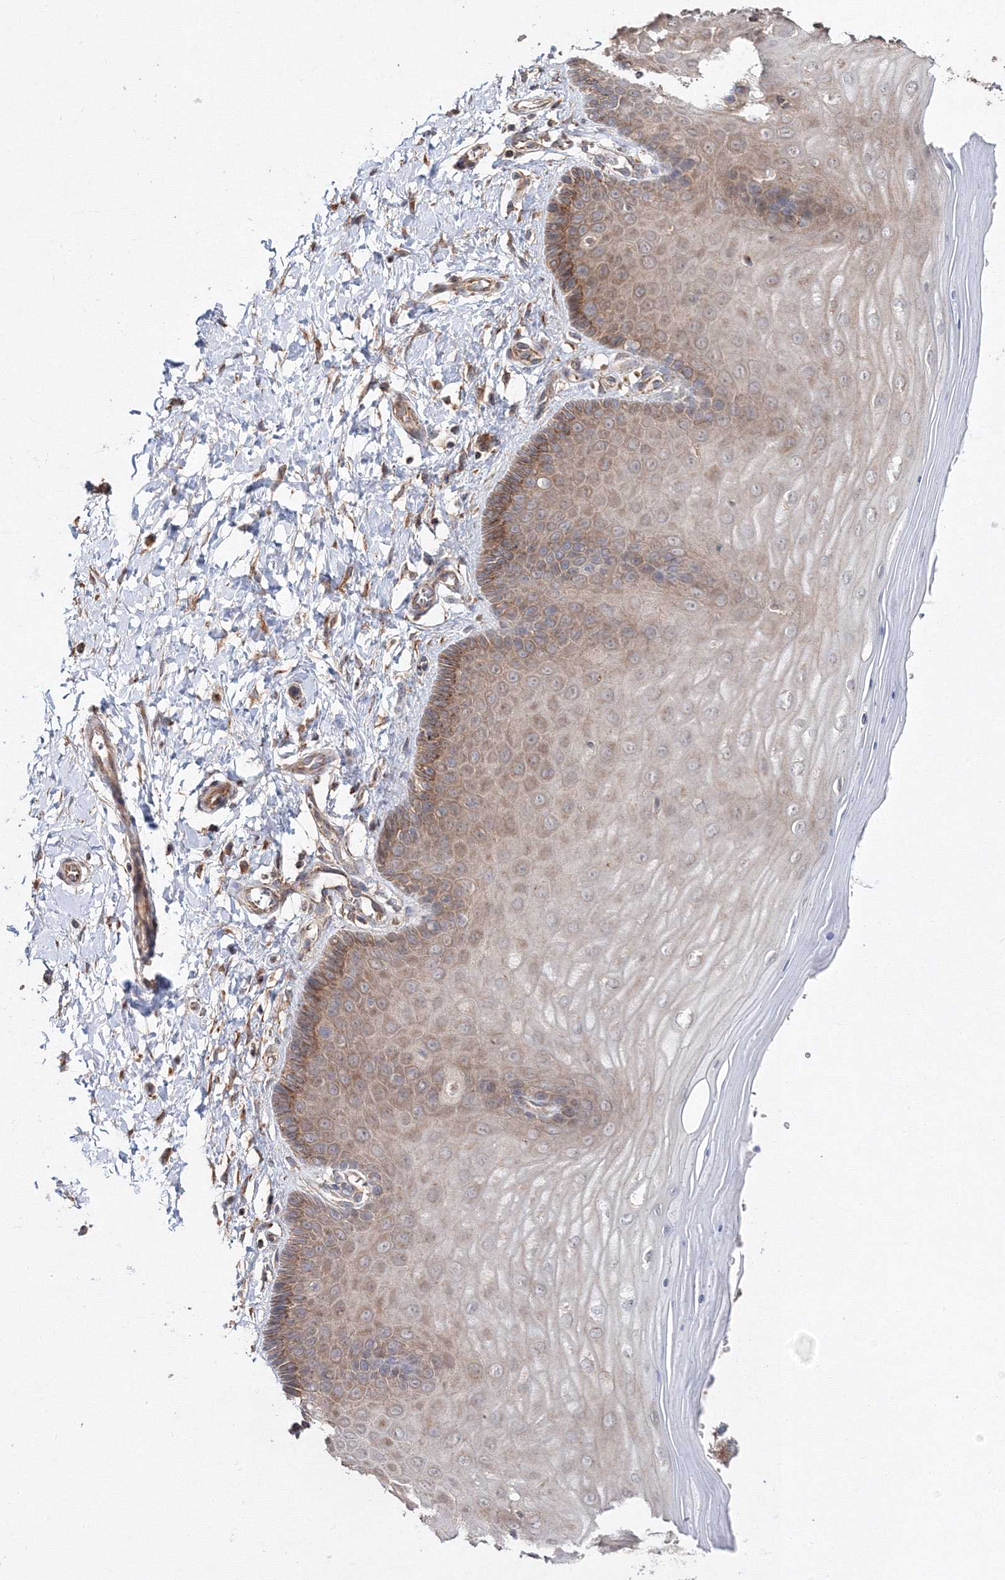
{"staining": {"intensity": "moderate", "quantity": ">75%", "location": "cytoplasmic/membranous"}, "tissue": "cervix", "cell_type": "Glandular cells", "image_type": "normal", "snomed": [{"axis": "morphology", "description": "Normal tissue, NOS"}, {"axis": "topography", "description": "Cervix"}], "caption": "Immunohistochemical staining of normal human cervix displays >75% levels of moderate cytoplasmic/membranous protein positivity in about >75% of glandular cells.", "gene": "DDO", "patient": {"sex": "female", "age": 55}}